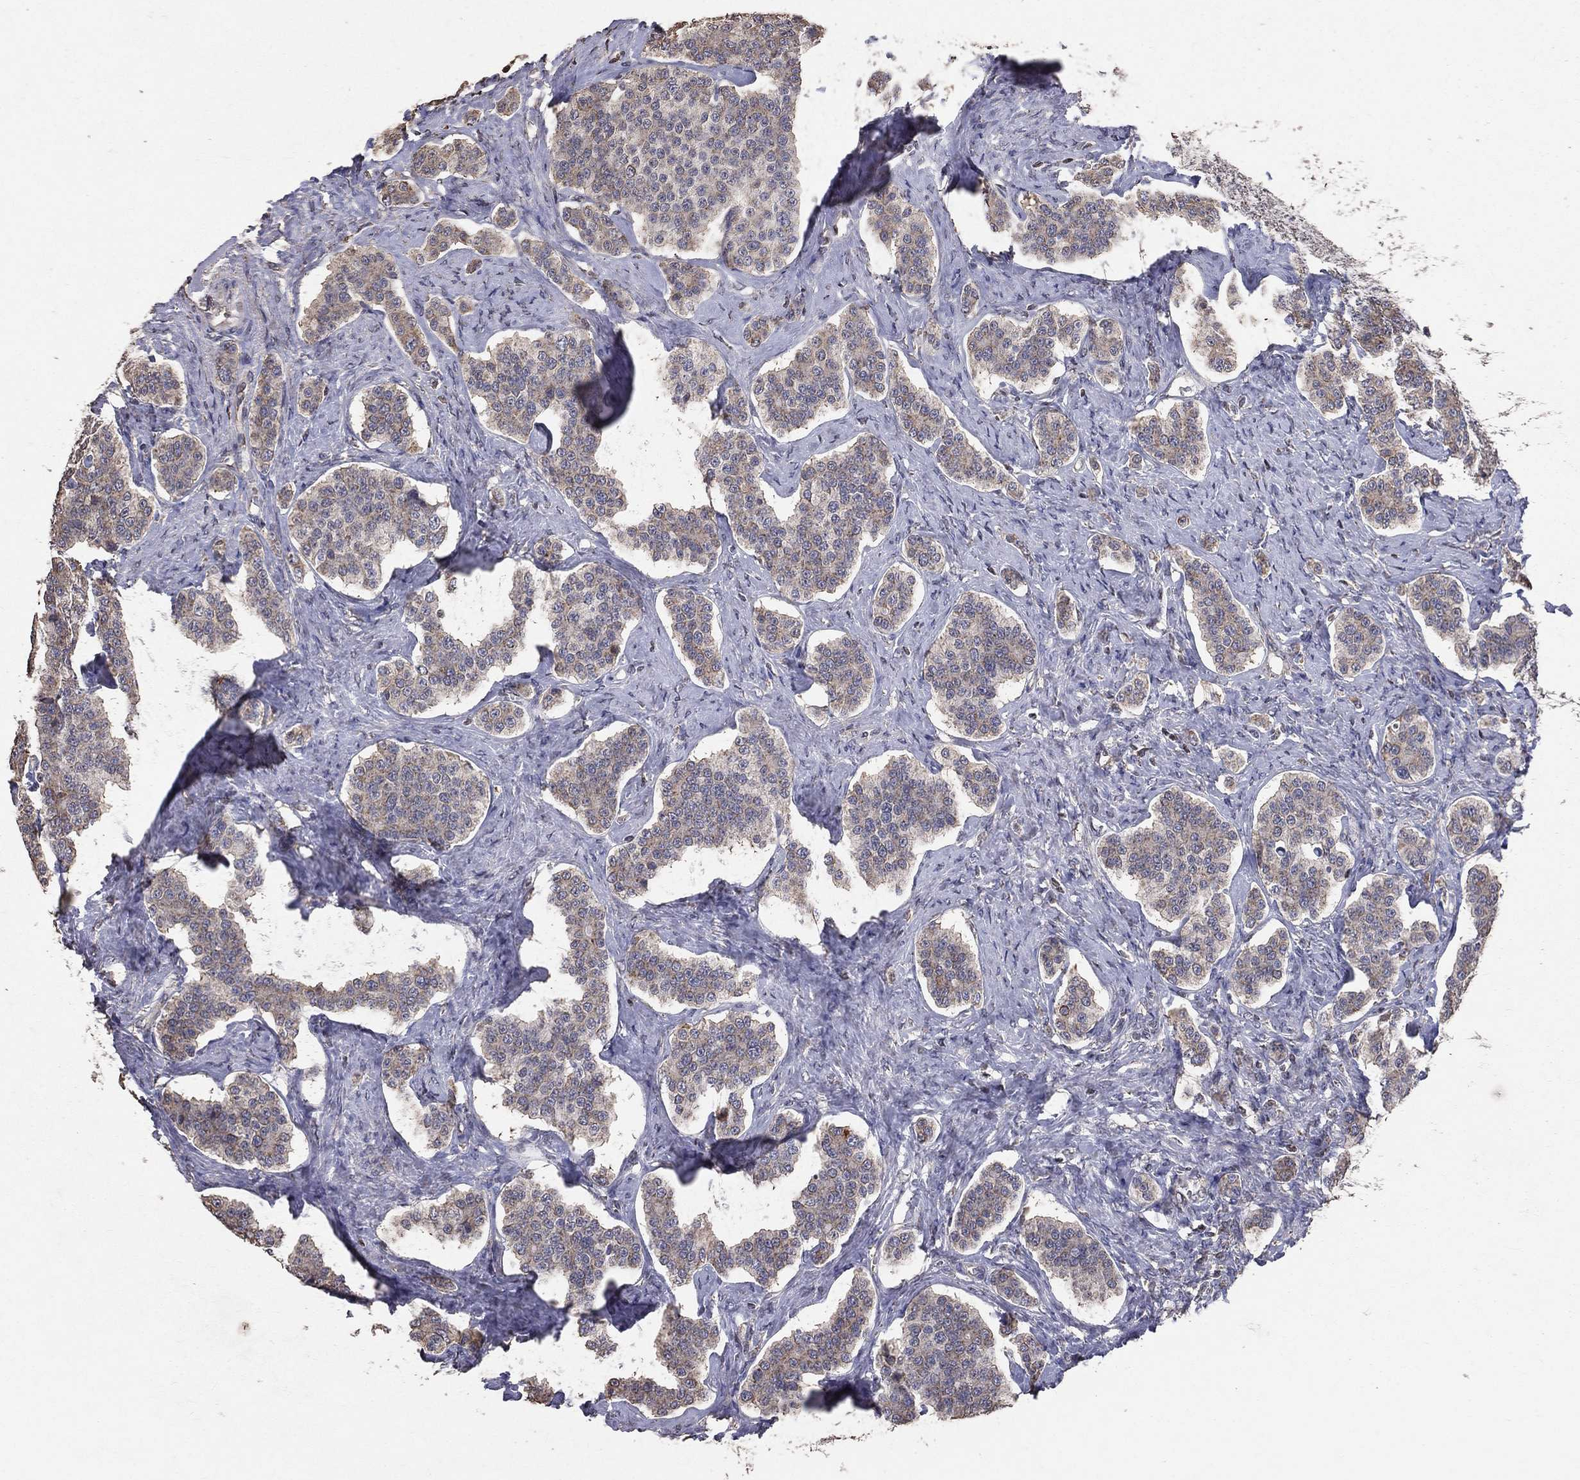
{"staining": {"intensity": "weak", "quantity": "25%-75%", "location": "cytoplasmic/membranous"}, "tissue": "carcinoid", "cell_type": "Tumor cells", "image_type": "cancer", "snomed": [{"axis": "morphology", "description": "Carcinoid, malignant, NOS"}, {"axis": "topography", "description": "Small intestine"}], "caption": "Human carcinoid stained with a brown dye exhibits weak cytoplasmic/membranous positive staining in approximately 25%-75% of tumor cells.", "gene": "LY6K", "patient": {"sex": "female", "age": 58}}